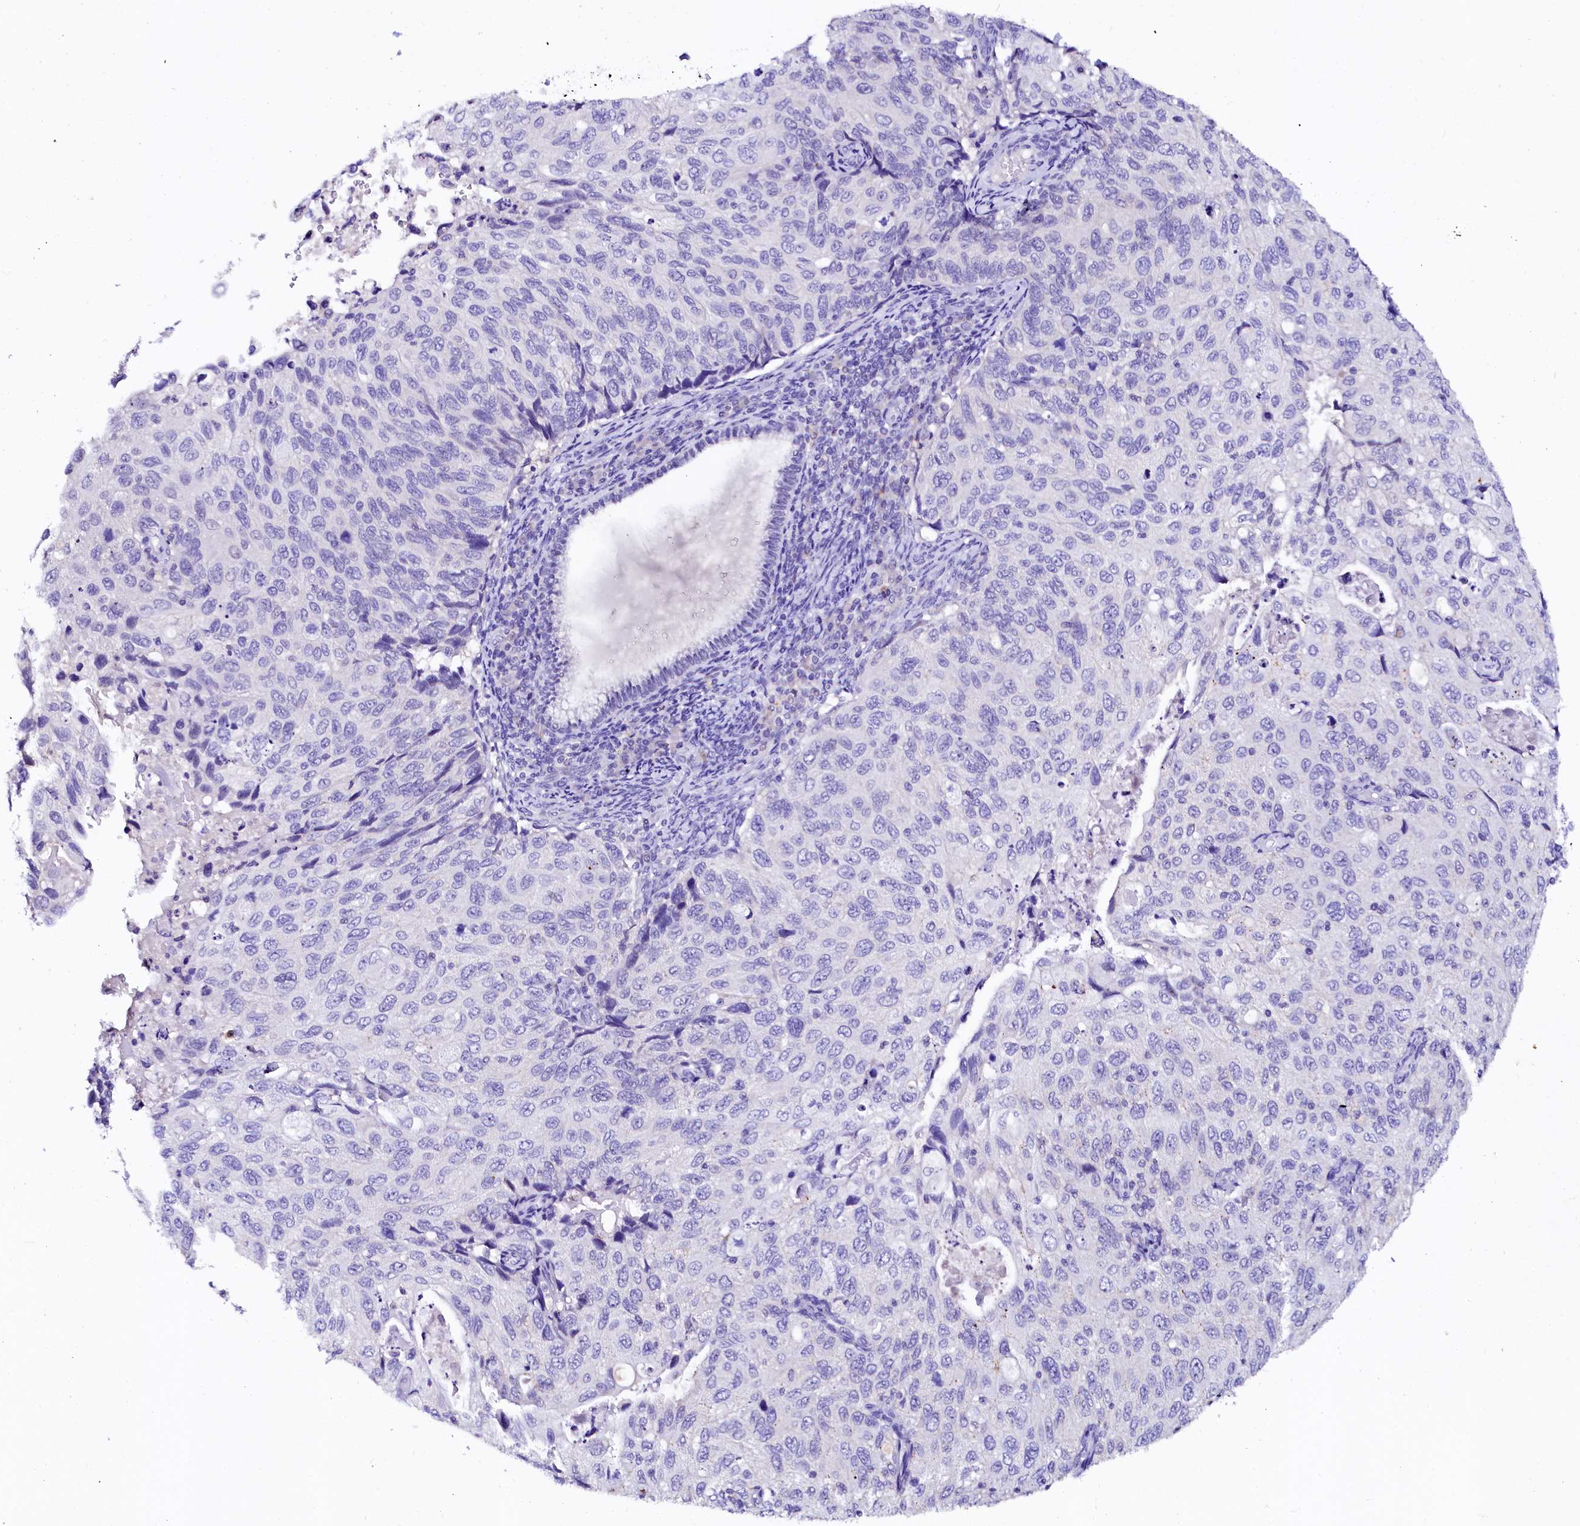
{"staining": {"intensity": "negative", "quantity": "none", "location": "none"}, "tissue": "cervical cancer", "cell_type": "Tumor cells", "image_type": "cancer", "snomed": [{"axis": "morphology", "description": "Squamous cell carcinoma, NOS"}, {"axis": "topography", "description": "Cervix"}], "caption": "IHC image of cervical cancer stained for a protein (brown), which exhibits no positivity in tumor cells. (Stains: DAB (3,3'-diaminobenzidine) immunohistochemistry with hematoxylin counter stain, Microscopy: brightfield microscopy at high magnification).", "gene": "NALF1", "patient": {"sex": "female", "age": 70}}